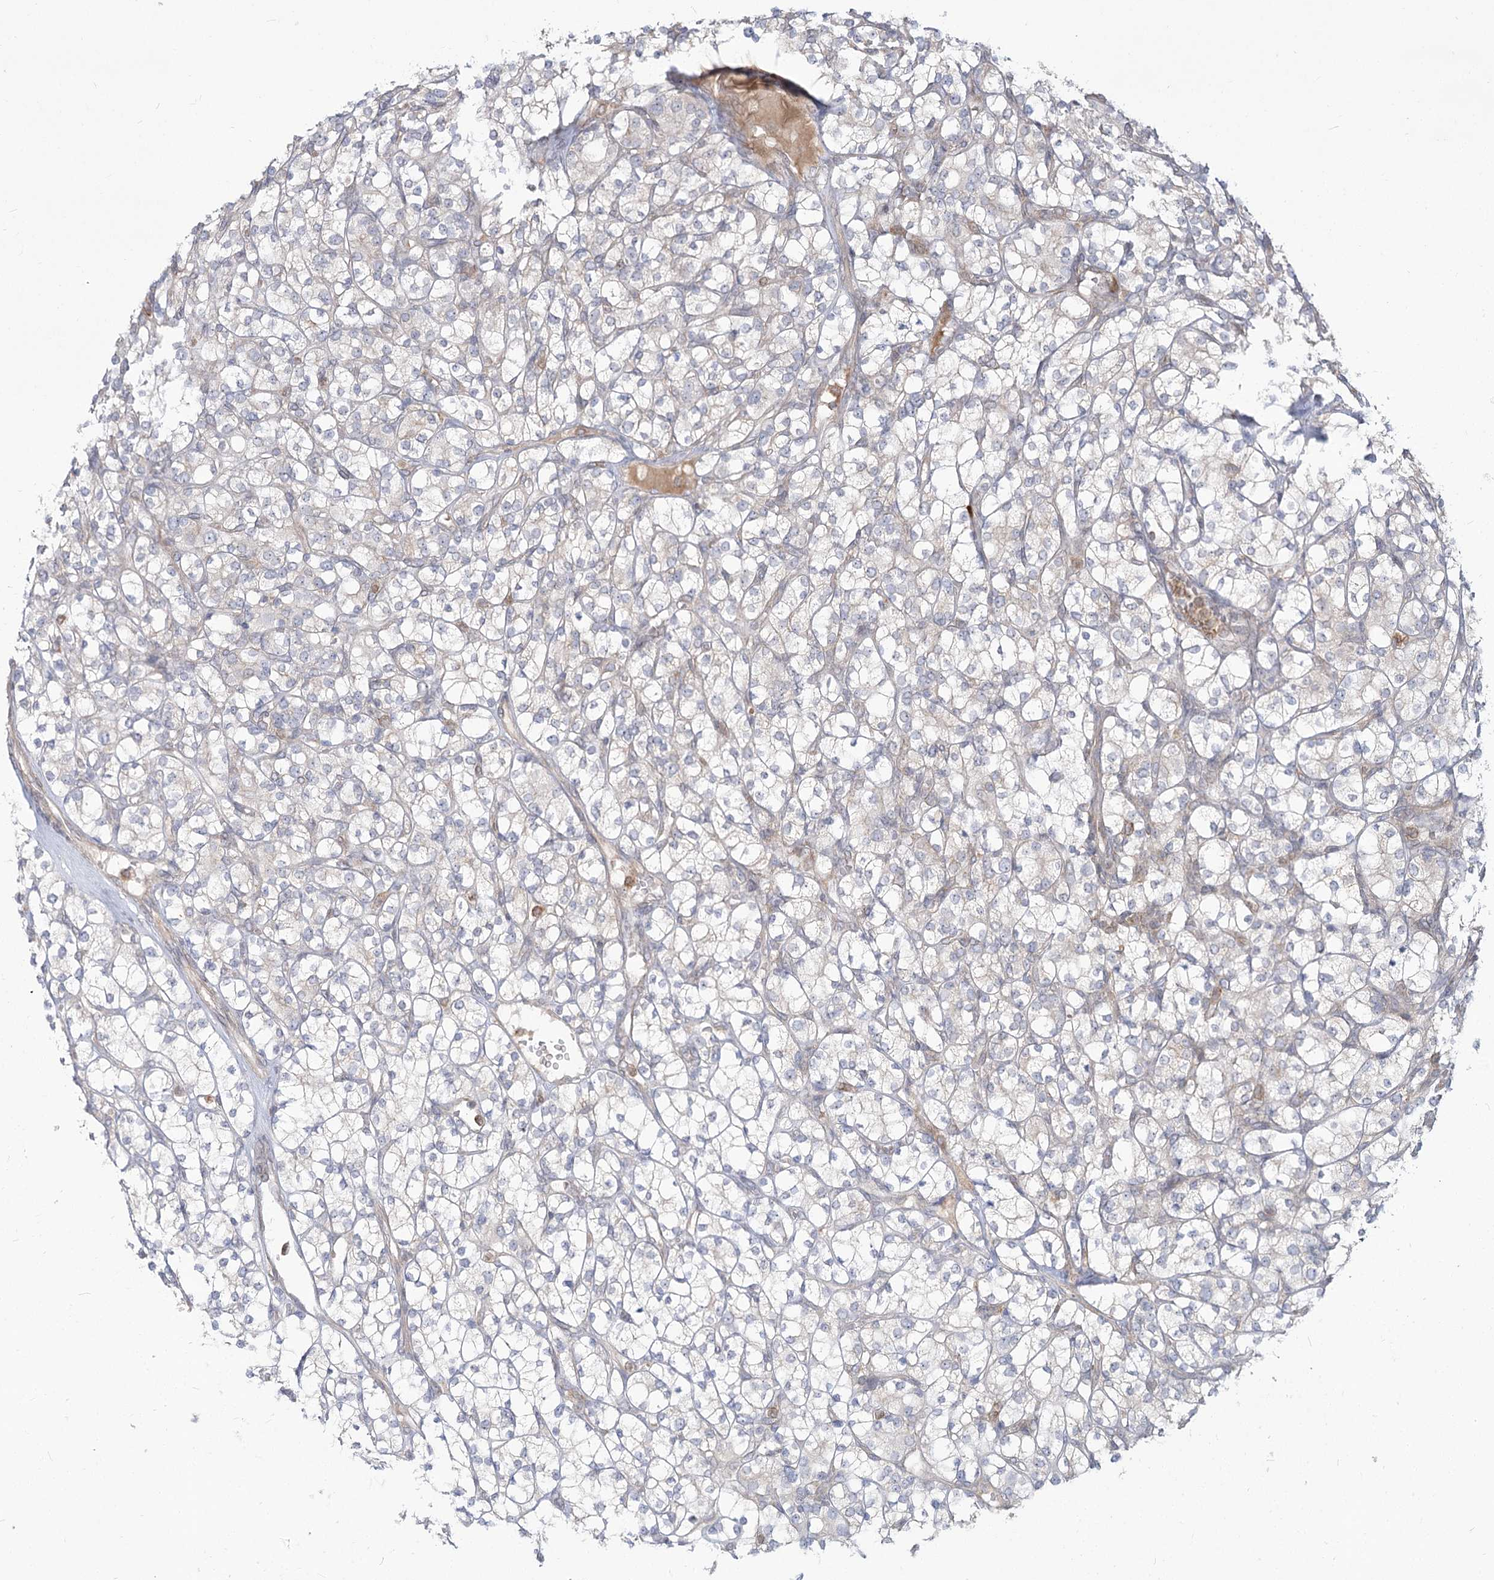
{"staining": {"intensity": "negative", "quantity": "none", "location": "none"}, "tissue": "renal cancer", "cell_type": "Tumor cells", "image_type": "cancer", "snomed": [{"axis": "morphology", "description": "Adenocarcinoma, NOS"}, {"axis": "topography", "description": "Kidney"}], "caption": "Renal cancer was stained to show a protein in brown. There is no significant positivity in tumor cells.", "gene": "MTMR3", "patient": {"sex": "male", "age": 77}}